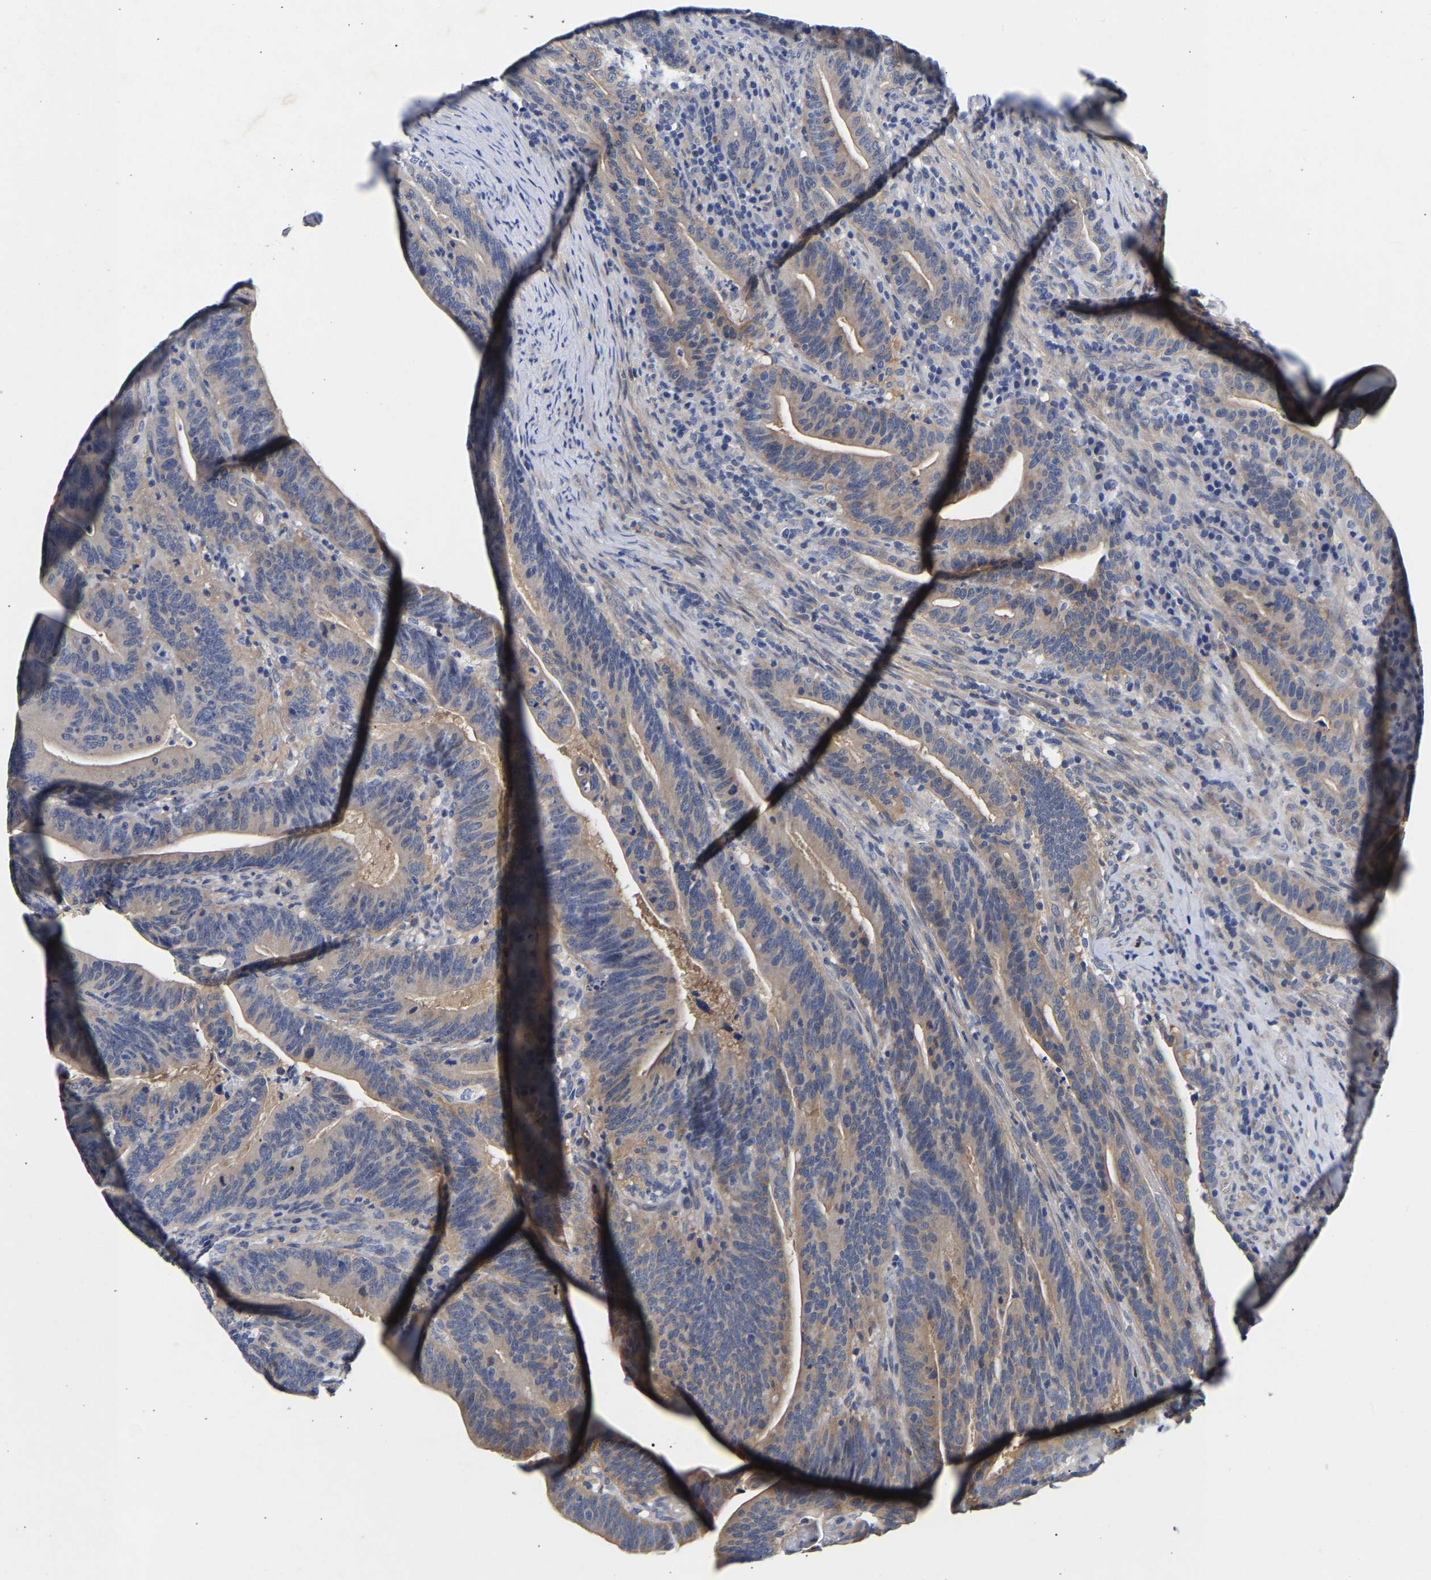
{"staining": {"intensity": "weak", "quantity": "<25%", "location": "cytoplasmic/membranous"}, "tissue": "colorectal cancer", "cell_type": "Tumor cells", "image_type": "cancer", "snomed": [{"axis": "morphology", "description": "Adenocarcinoma, NOS"}, {"axis": "topography", "description": "Colon"}], "caption": "This photomicrograph is of colorectal cancer stained with immunohistochemistry to label a protein in brown with the nuclei are counter-stained blue. There is no staining in tumor cells.", "gene": "CCDC6", "patient": {"sex": "female", "age": 66}}